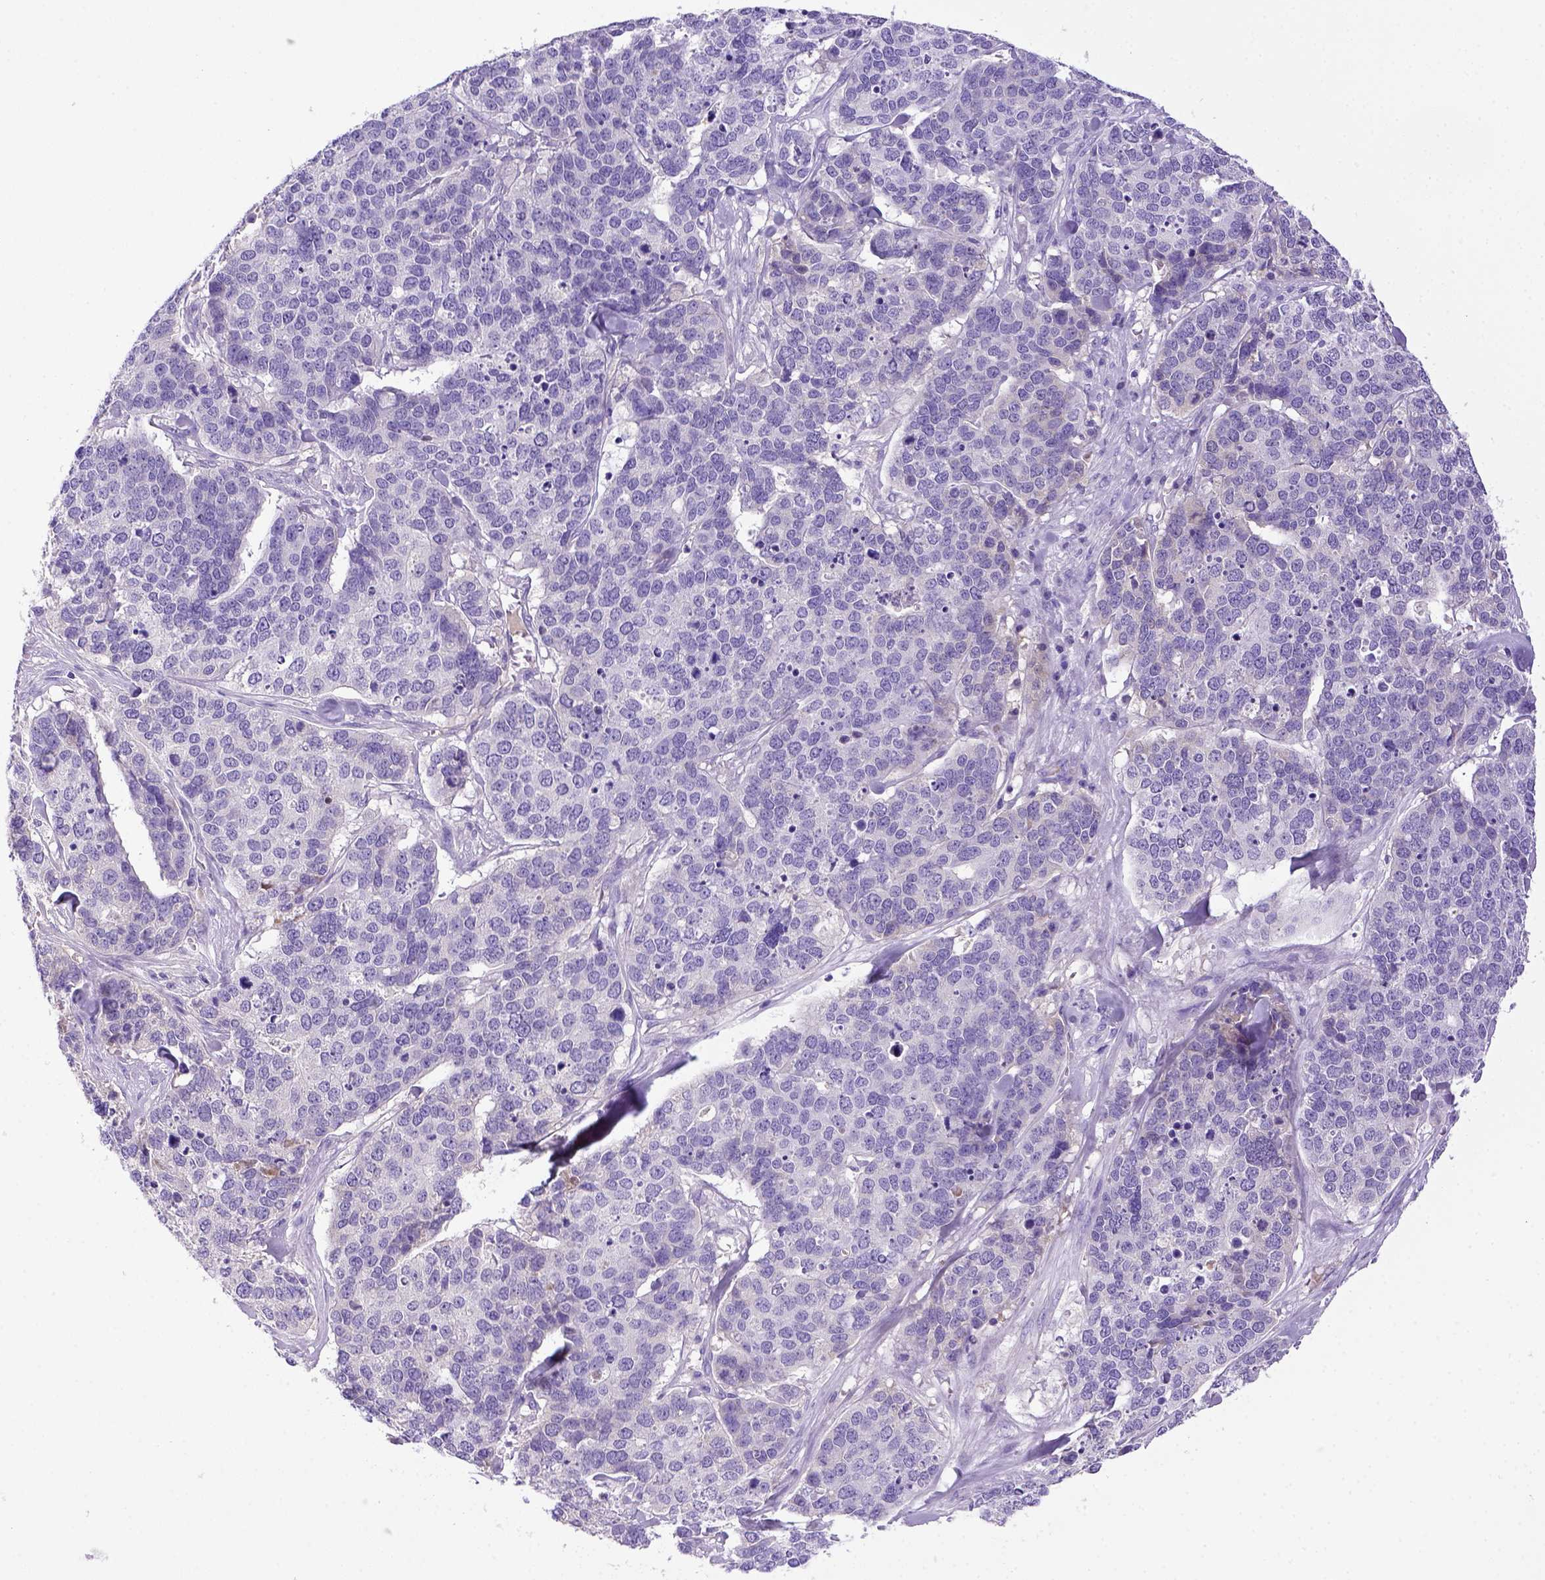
{"staining": {"intensity": "negative", "quantity": "none", "location": "none"}, "tissue": "ovarian cancer", "cell_type": "Tumor cells", "image_type": "cancer", "snomed": [{"axis": "morphology", "description": "Carcinoma, endometroid"}, {"axis": "topography", "description": "Ovary"}], "caption": "Immunohistochemistry photomicrograph of human ovarian endometroid carcinoma stained for a protein (brown), which reveals no positivity in tumor cells.", "gene": "ITIH4", "patient": {"sex": "female", "age": 65}}